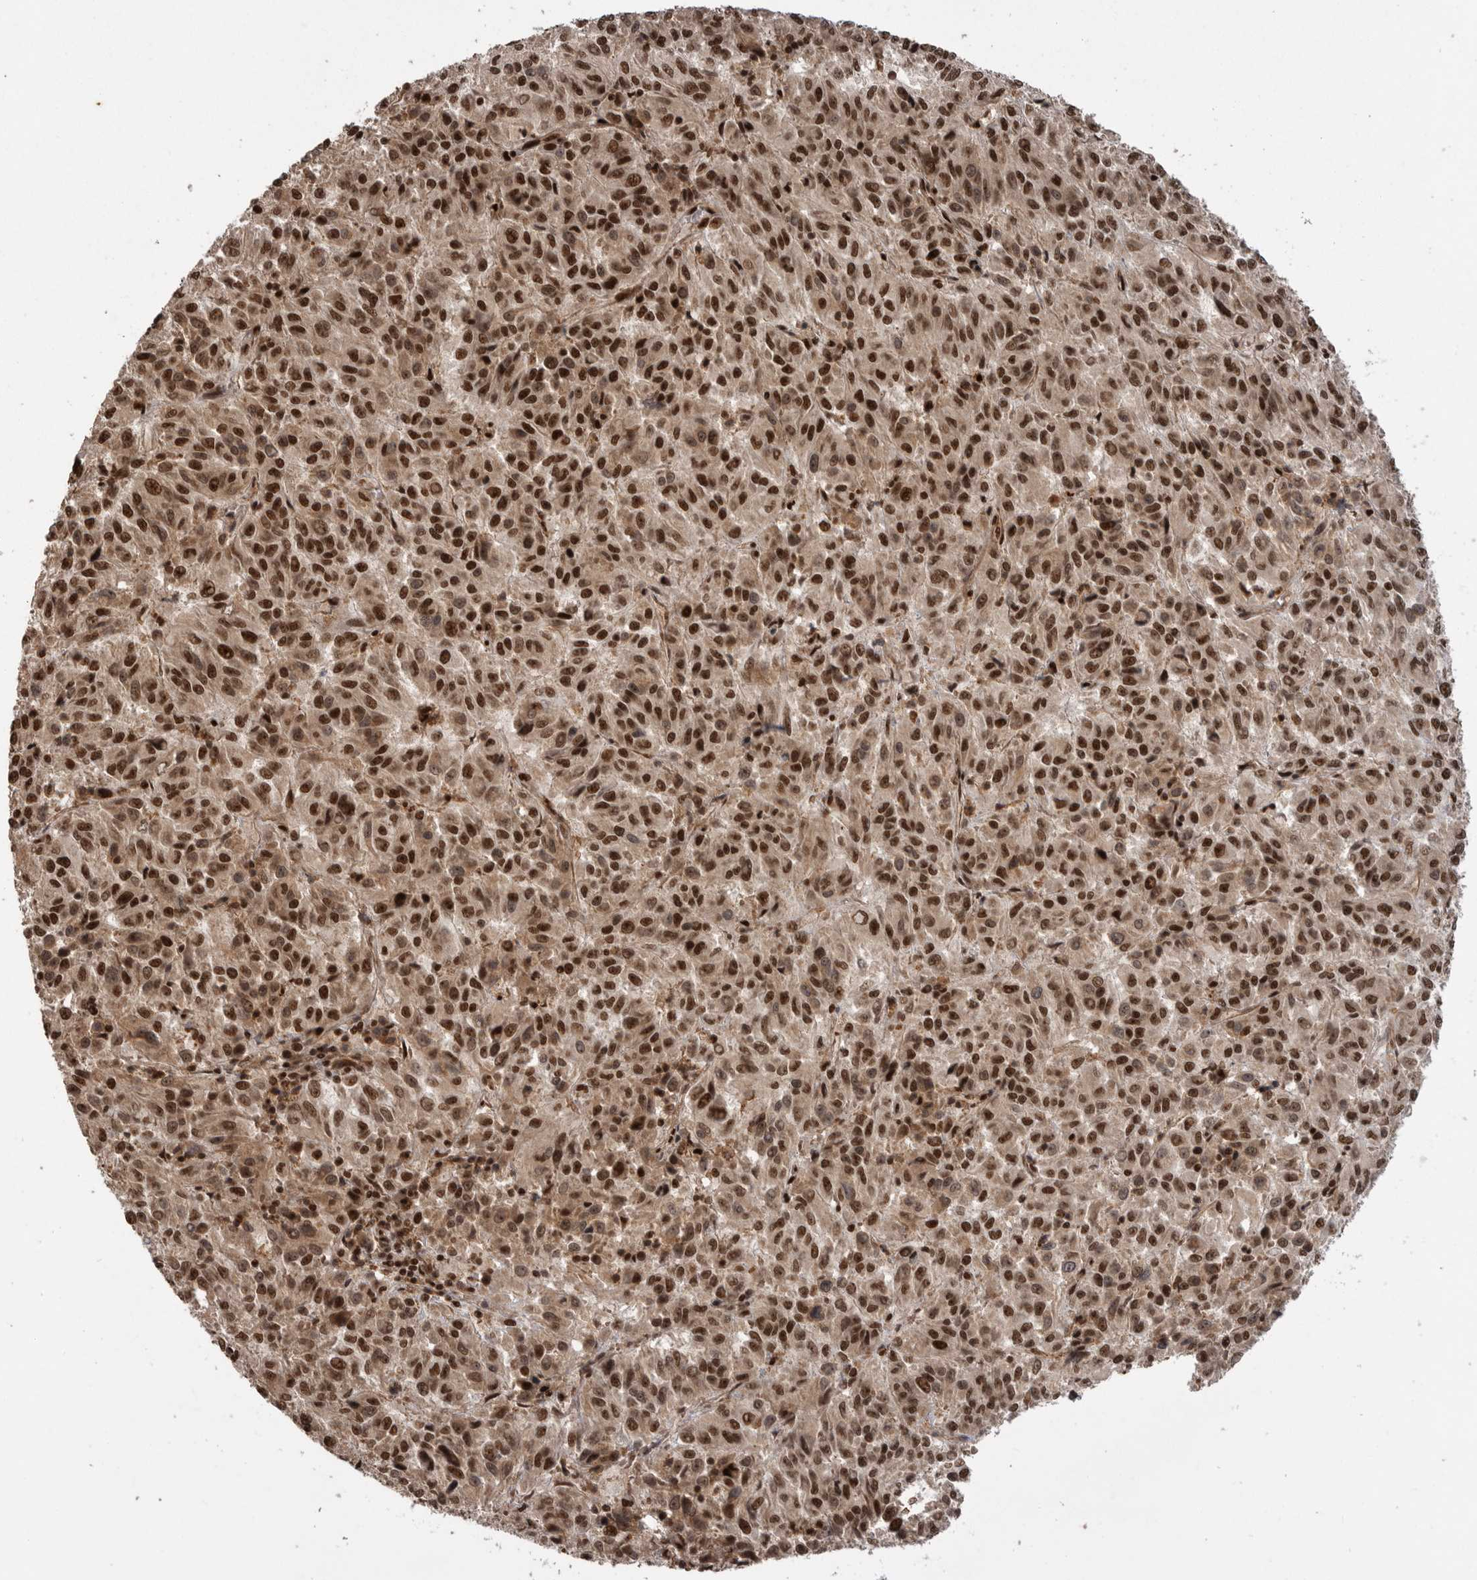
{"staining": {"intensity": "strong", "quantity": ">75%", "location": "nuclear"}, "tissue": "melanoma", "cell_type": "Tumor cells", "image_type": "cancer", "snomed": [{"axis": "morphology", "description": "Malignant melanoma, Metastatic site"}, {"axis": "topography", "description": "Lung"}], "caption": "Immunohistochemistry (IHC) (DAB (3,3'-diaminobenzidine)) staining of human malignant melanoma (metastatic site) reveals strong nuclear protein positivity in approximately >75% of tumor cells.", "gene": "PPP1R8", "patient": {"sex": "male", "age": 64}}